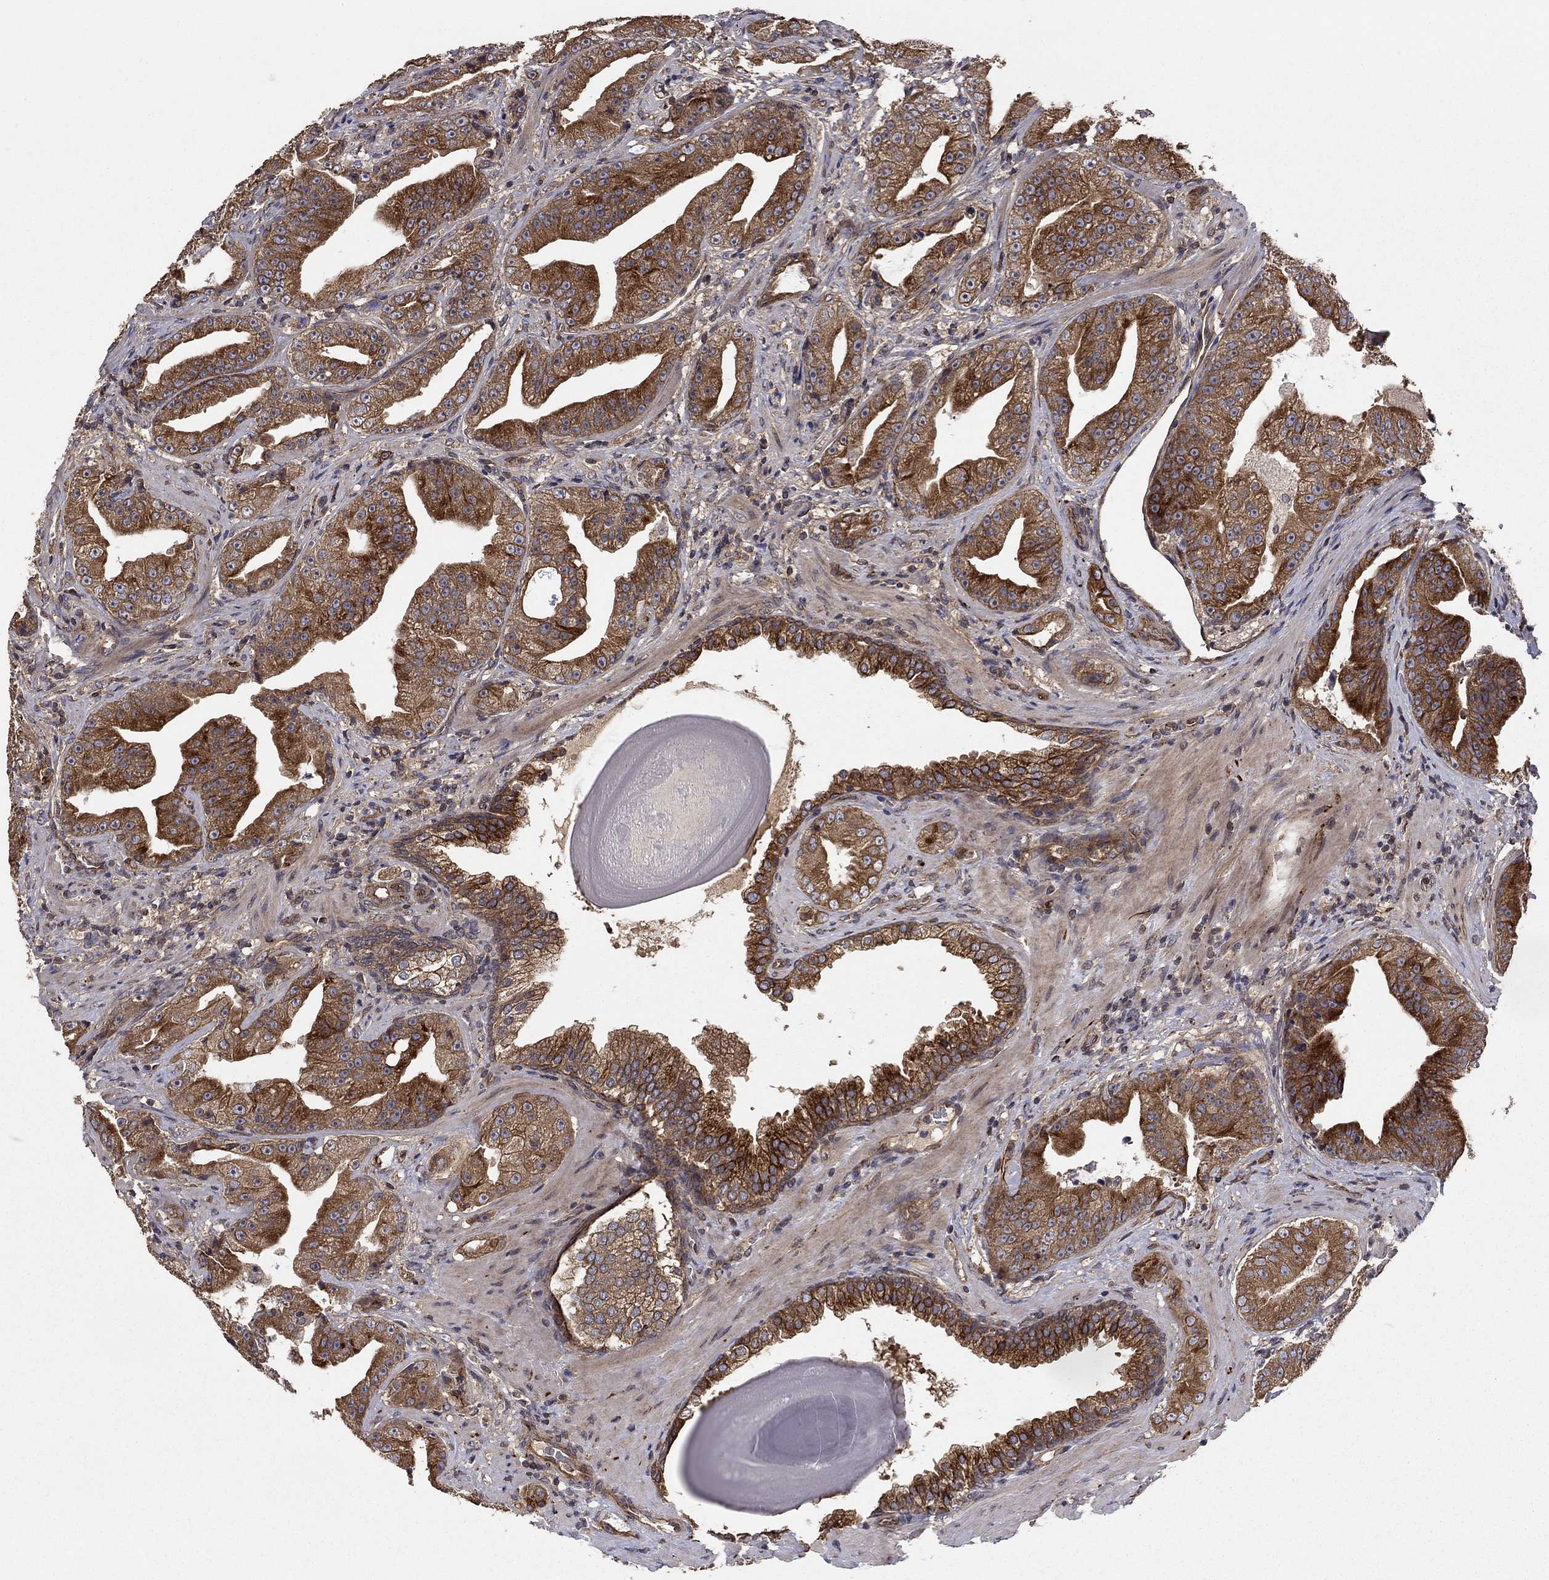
{"staining": {"intensity": "strong", "quantity": "25%-75%", "location": "cytoplasmic/membranous"}, "tissue": "prostate cancer", "cell_type": "Tumor cells", "image_type": "cancer", "snomed": [{"axis": "morphology", "description": "Adenocarcinoma, Low grade"}, {"axis": "topography", "description": "Prostate"}], "caption": "Tumor cells exhibit high levels of strong cytoplasmic/membranous staining in approximately 25%-75% of cells in human prostate low-grade adenocarcinoma. The staining was performed using DAB, with brown indicating positive protein expression. Nuclei are stained blue with hematoxylin.", "gene": "BMERB1", "patient": {"sex": "male", "age": 62}}